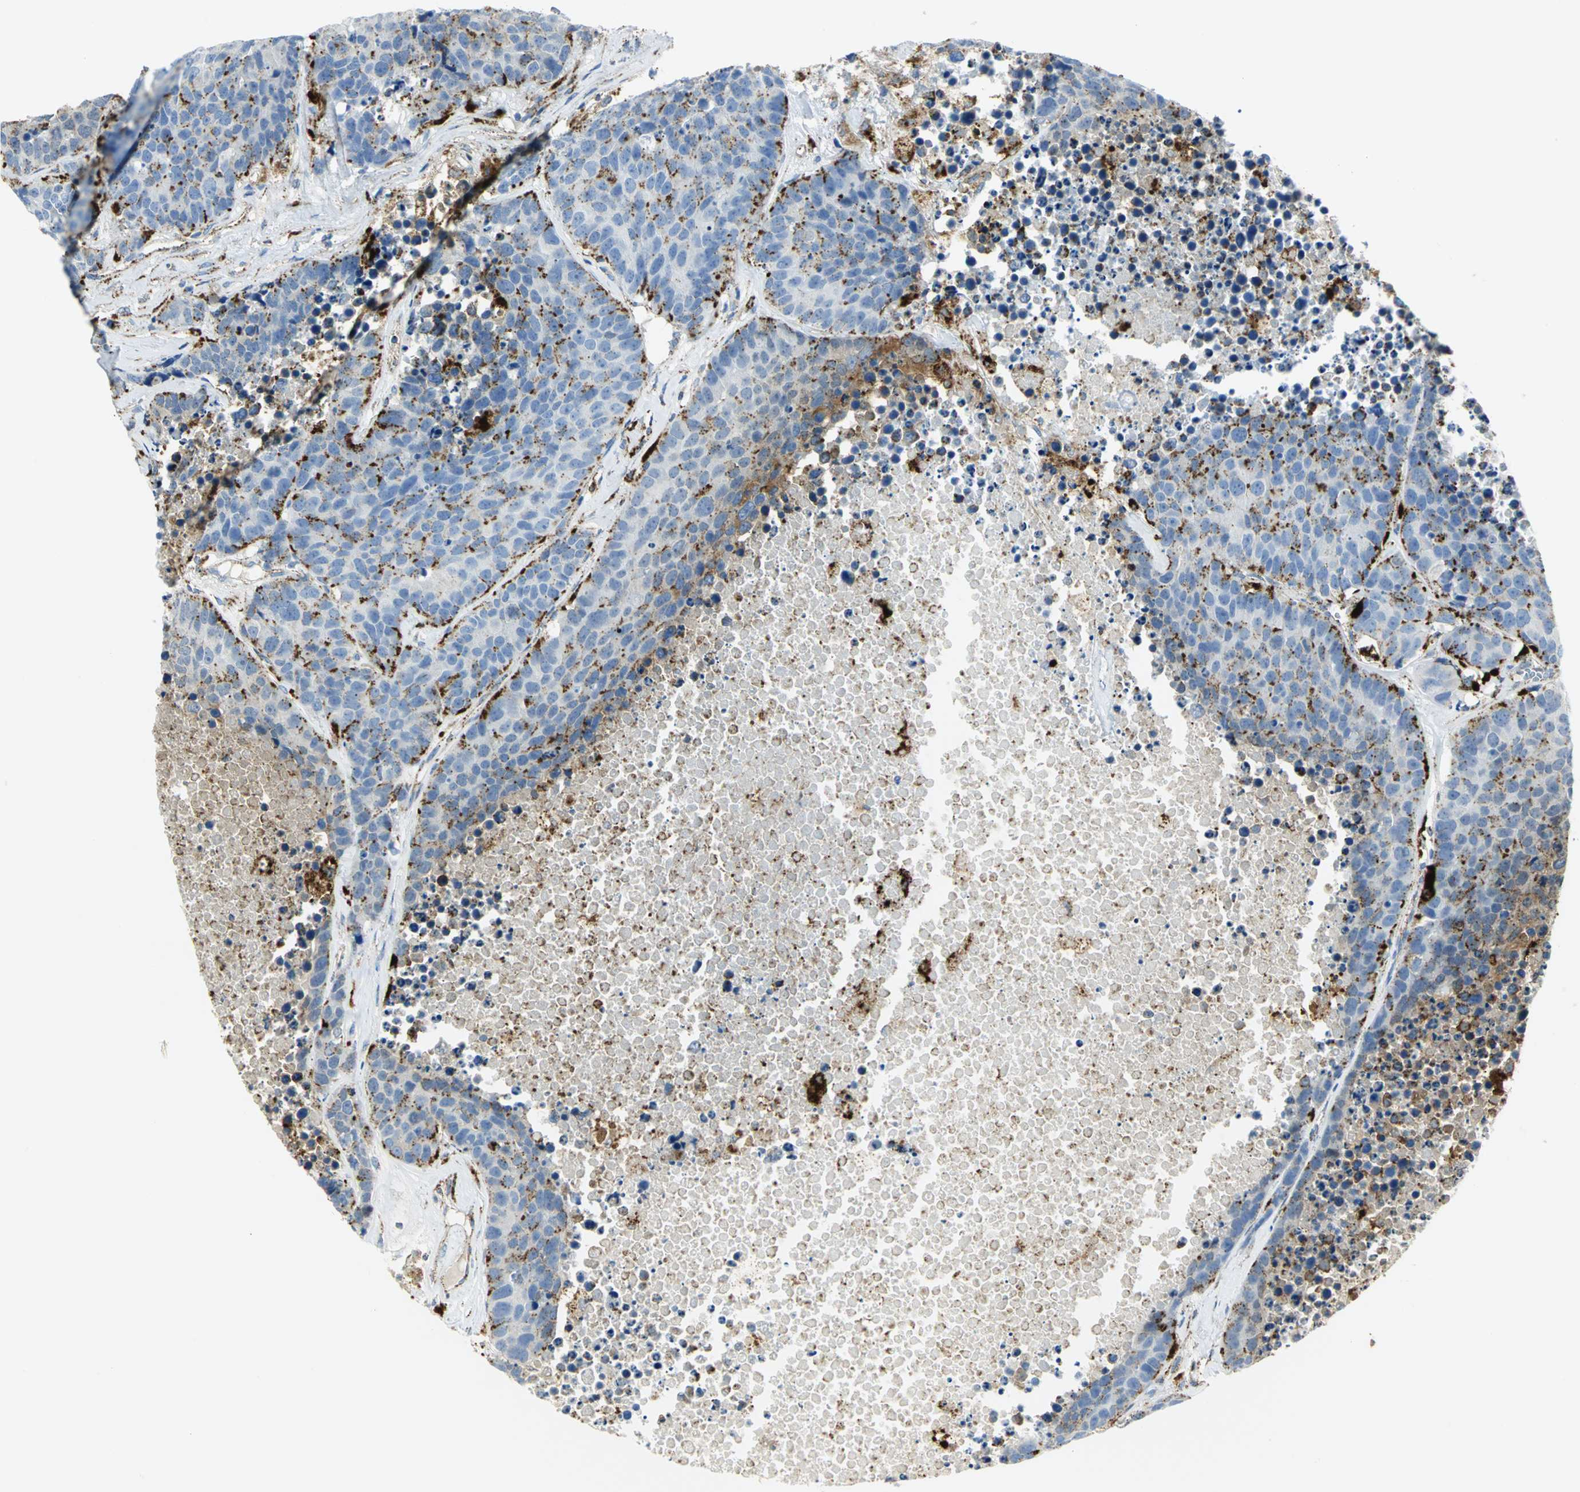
{"staining": {"intensity": "moderate", "quantity": "25%-75%", "location": "cytoplasmic/membranous"}, "tissue": "carcinoid", "cell_type": "Tumor cells", "image_type": "cancer", "snomed": [{"axis": "morphology", "description": "Carcinoid, malignant, NOS"}, {"axis": "topography", "description": "Lung"}], "caption": "A histopathology image of human carcinoid stained for a protein demonstrates moderate cytoplasmic/membranous brown staining in tumor cells. Immunohistochemistry (ihc) stains the protein in brown and the nuclei are stained blue.", "gene": "ARSA", "patient": {"sex": "male", "age": 60}}